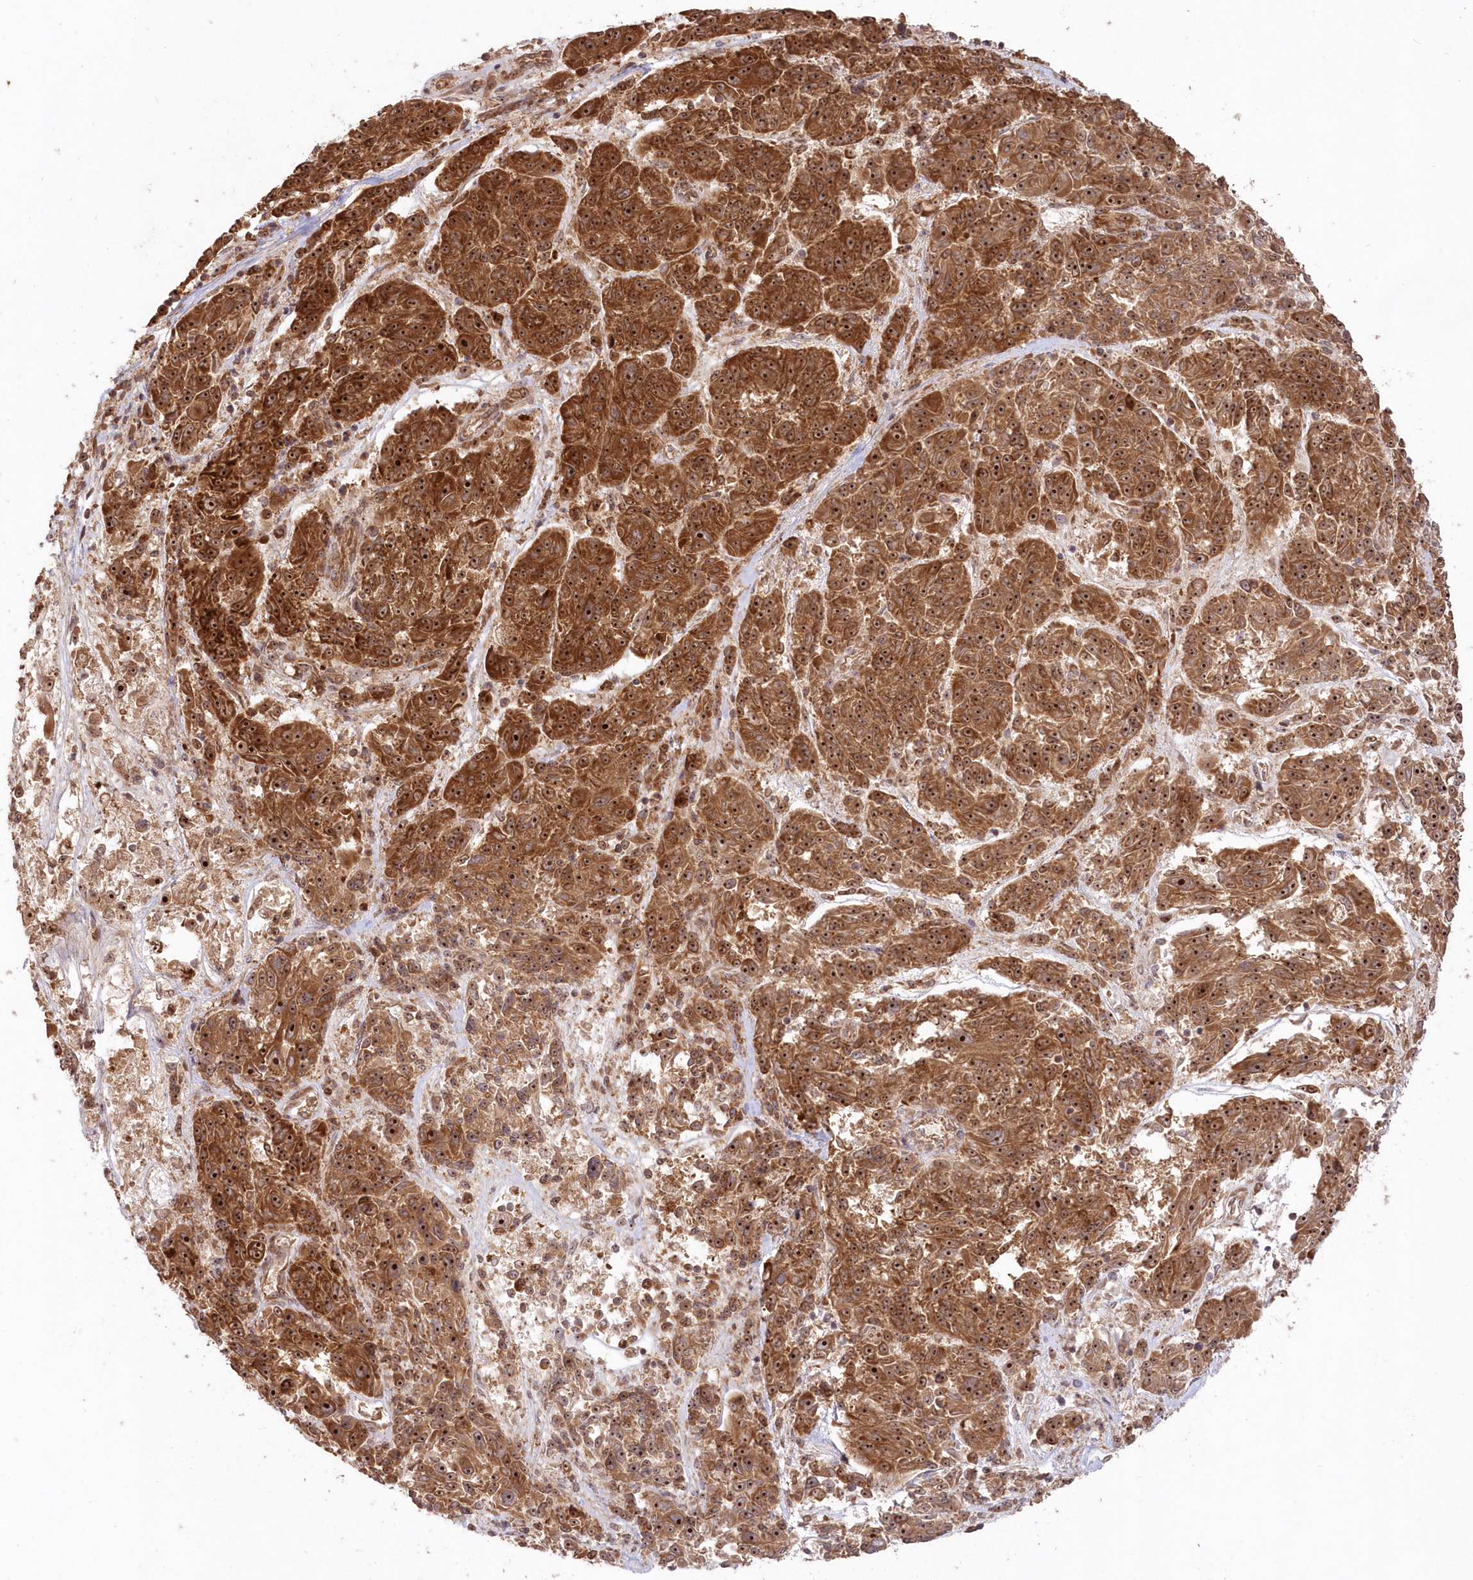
{"staining": {"intensity": "strong", "quantity": ">75%", "location": "cytoplasmic/membranous,nuclear"}, "tissue": "melanoma", "cell_type": "Tumor cells", "image_type": "cancer", "snomed": [{"axis": "morphology", "description": "Malignant melanoma, NOS"}, {"axis": "topography", "description": "Skin"}], "caption": "Malignant melanoma stained for a protein displays strong cytoplasmic/membranous and nuclear positivity in tumor cells.", "gene": "SERINC1", "patient": {"sex": "male", "age": 53}}